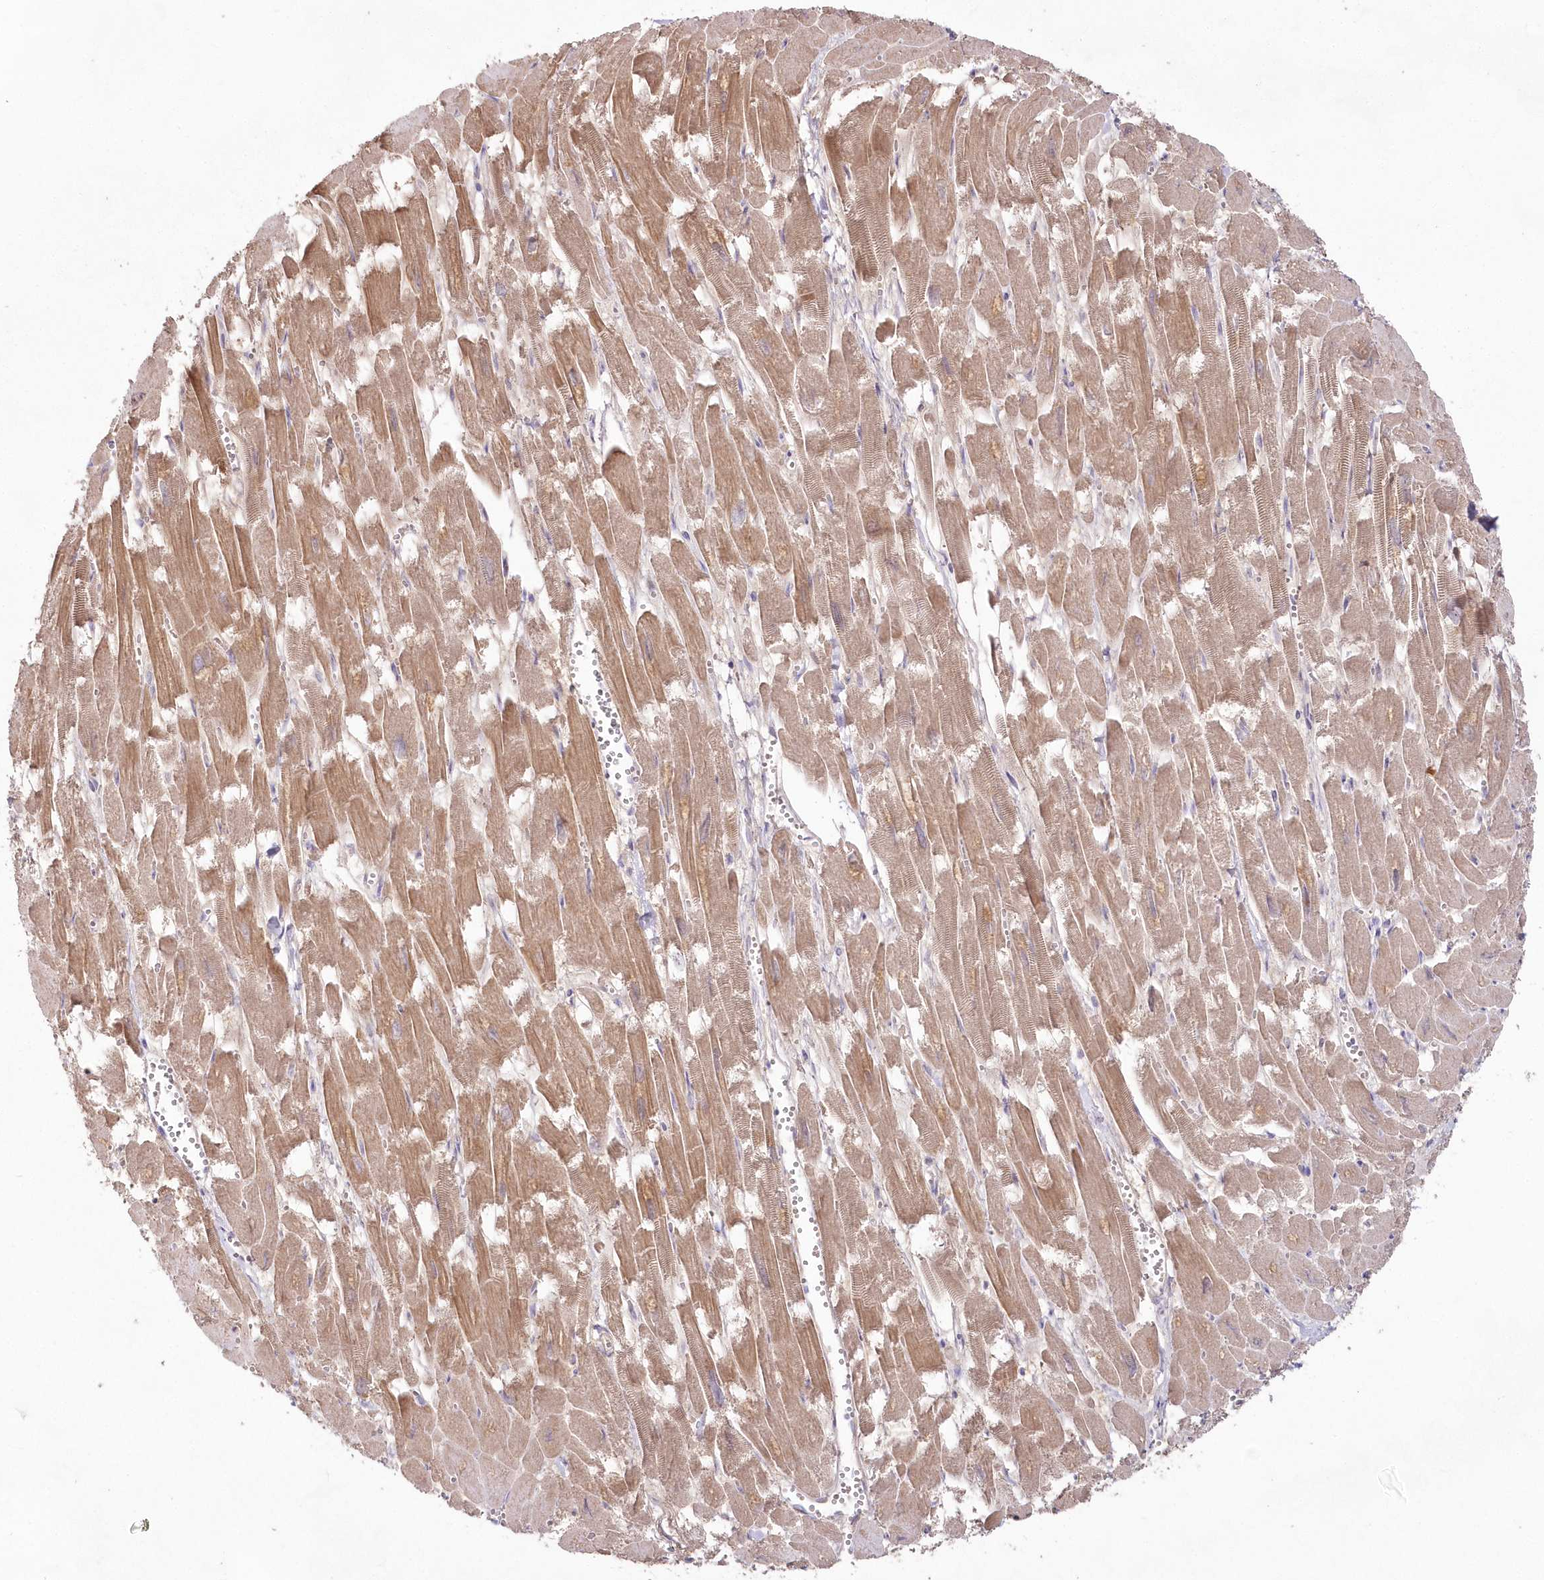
{"staining": {"intensity": "moderate", "quantity": ">75%", "location": "cytoplasmic/membranous"}, "tissue": "heart muscle", "cell_type": "Cardiomyocytes", "image_type": "normal", "snomed": [{"axis": "morphology", "description": "Normal tissue, NOS"}, {"axis": "topography", "description": "Heart"}], "caption": "Immunohistochemical staining of normal heart muscle displays >75% levels of moderate cytoplasmic/membranous protein expression in about >75% of cardiomyocytes.", "gene": "IMPA1", "patient": {"sex": "male", "age": 54}}